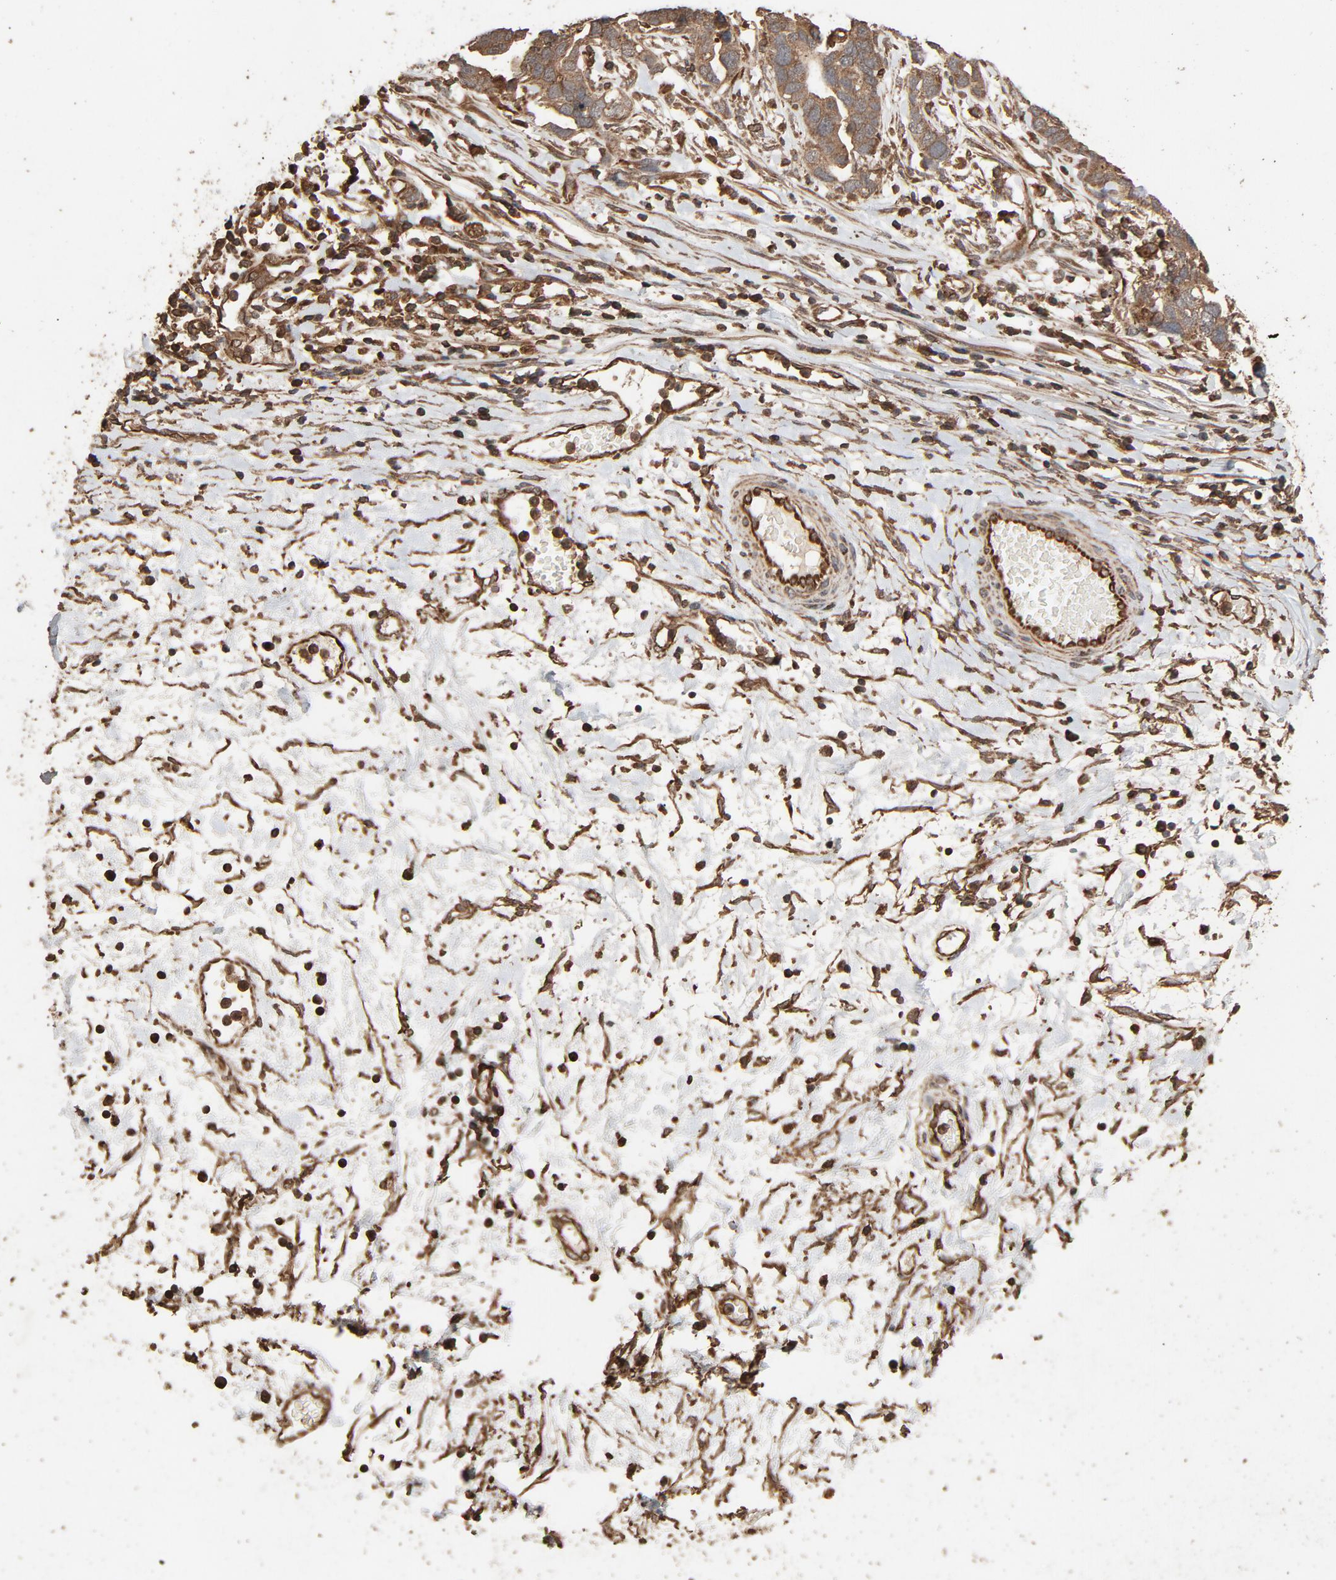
{"staining": {"intensity": "weak", "quantity": ">75%", "location": "cytoplasmic/membranous"}, "tissue": "ovarian cancer", "cell_type": "Tumor cells", "image_type": "cancer", "snomed": [{"axis": "morphology", "description": "Cystadenocarcinoma, serous, NOS"}, {"axis": "topography", "description": "Ovary"}], "caption": "Protein staining shows weak cytoplasmic/membranous staining in approximately >75% of tumor cells in ovarian serous cystadenocarcinoma.", "gene": "RPS6KA6", "patient": {"sex": "female", "age": 54}}